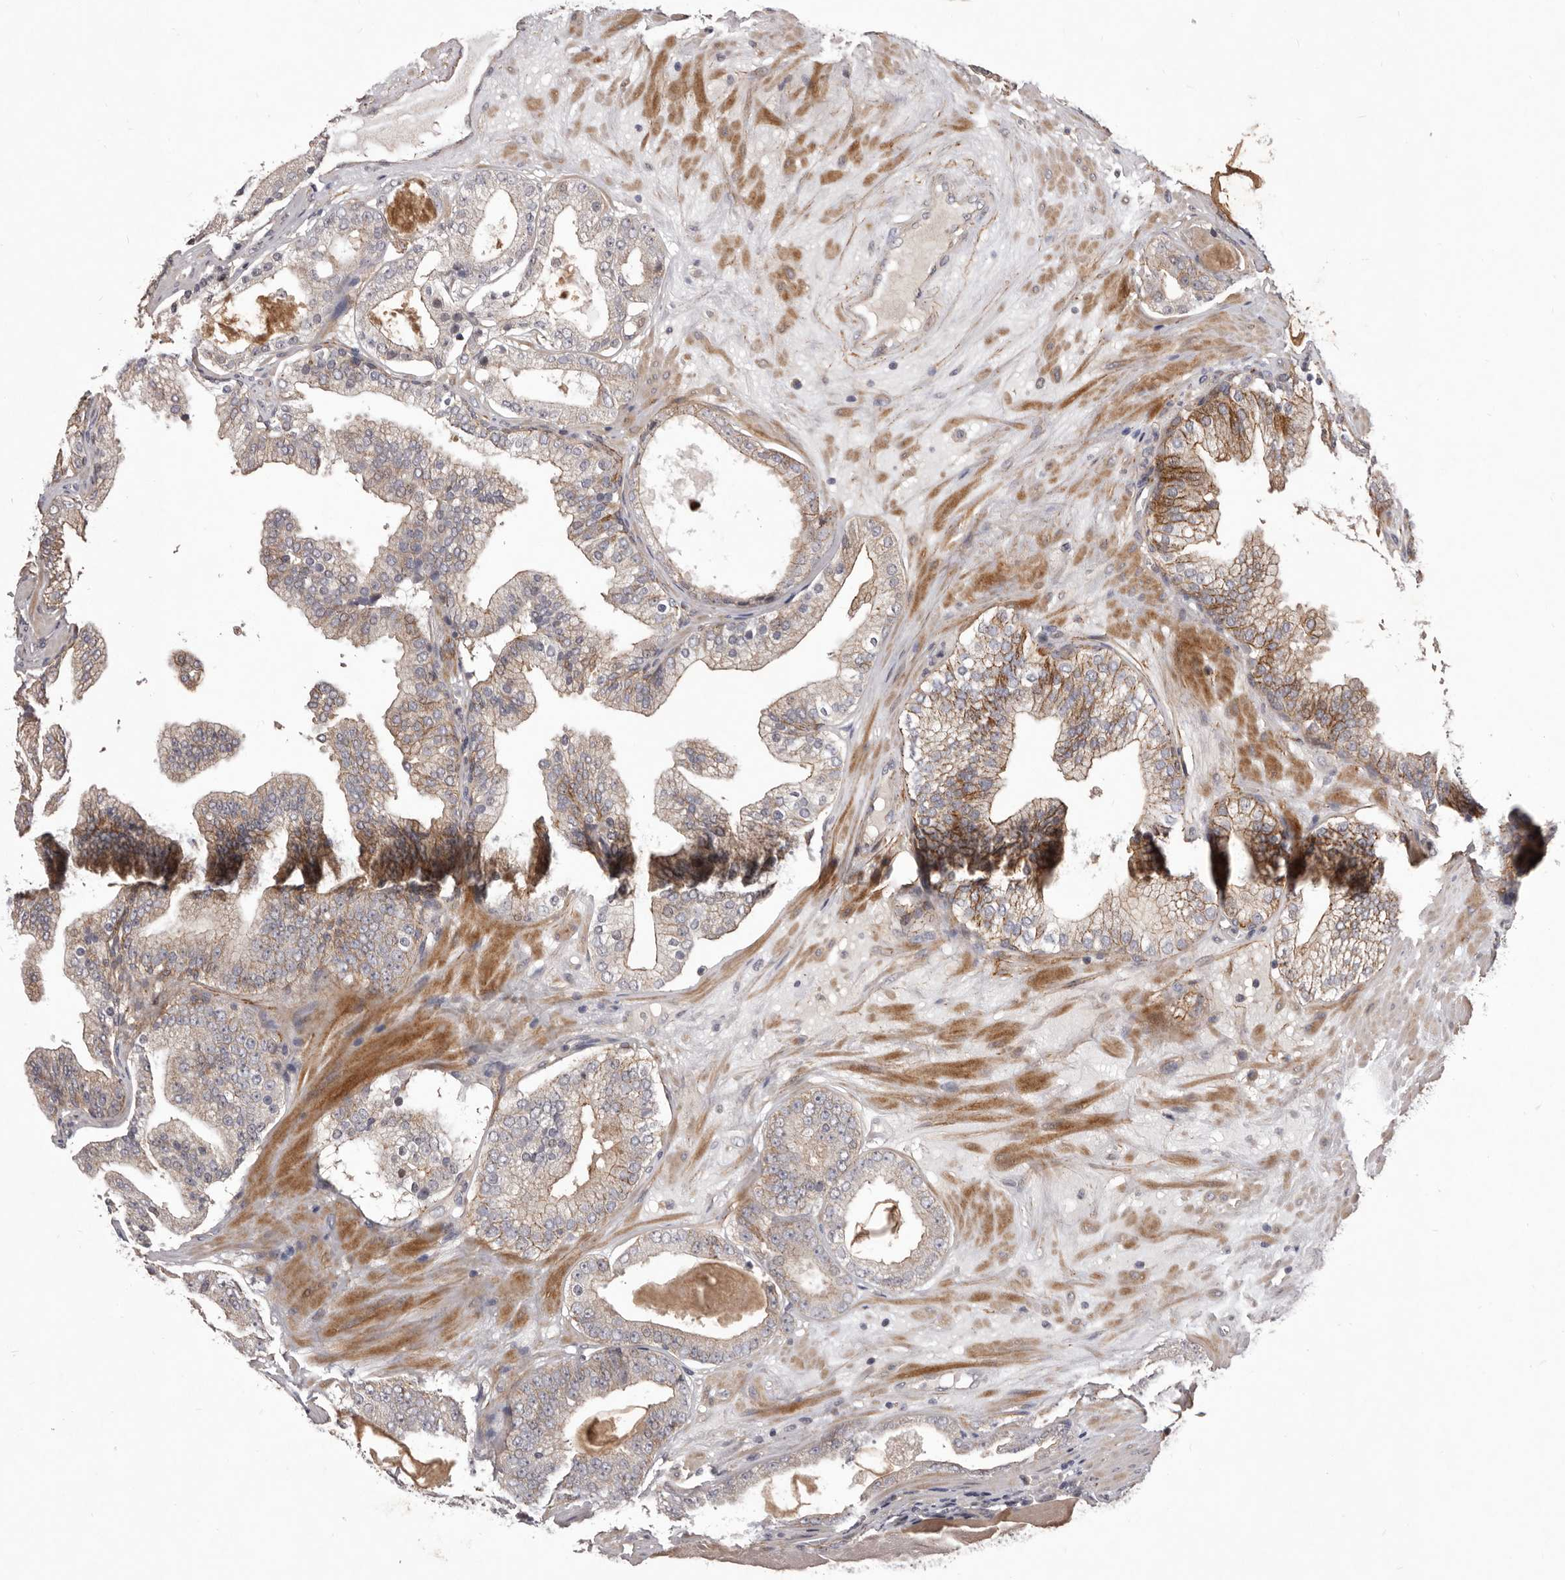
{"staining": {"intensity": "moderate", "quantity": "<25%", "location": "cytoplasmic/membranous"}, "tissue": "prostate cancer", "cell_type": "Tumor cells", "image_type": "cancer", "snomed": [{"axis": "morphology", "description": "Adenocarcinoma, High grade"}, {"axis": "topography", "description": "Prostate"}], "caption": "About <25% of tumor cells in prostate cancer (adenocarcinoma (high-grade)) show moderate cytoplasmic/membranous protein positivity as visualized by brown immunohistochemical staining.", "gene": "HBS1L", "patient": {"sex": "male", "age": 68}}